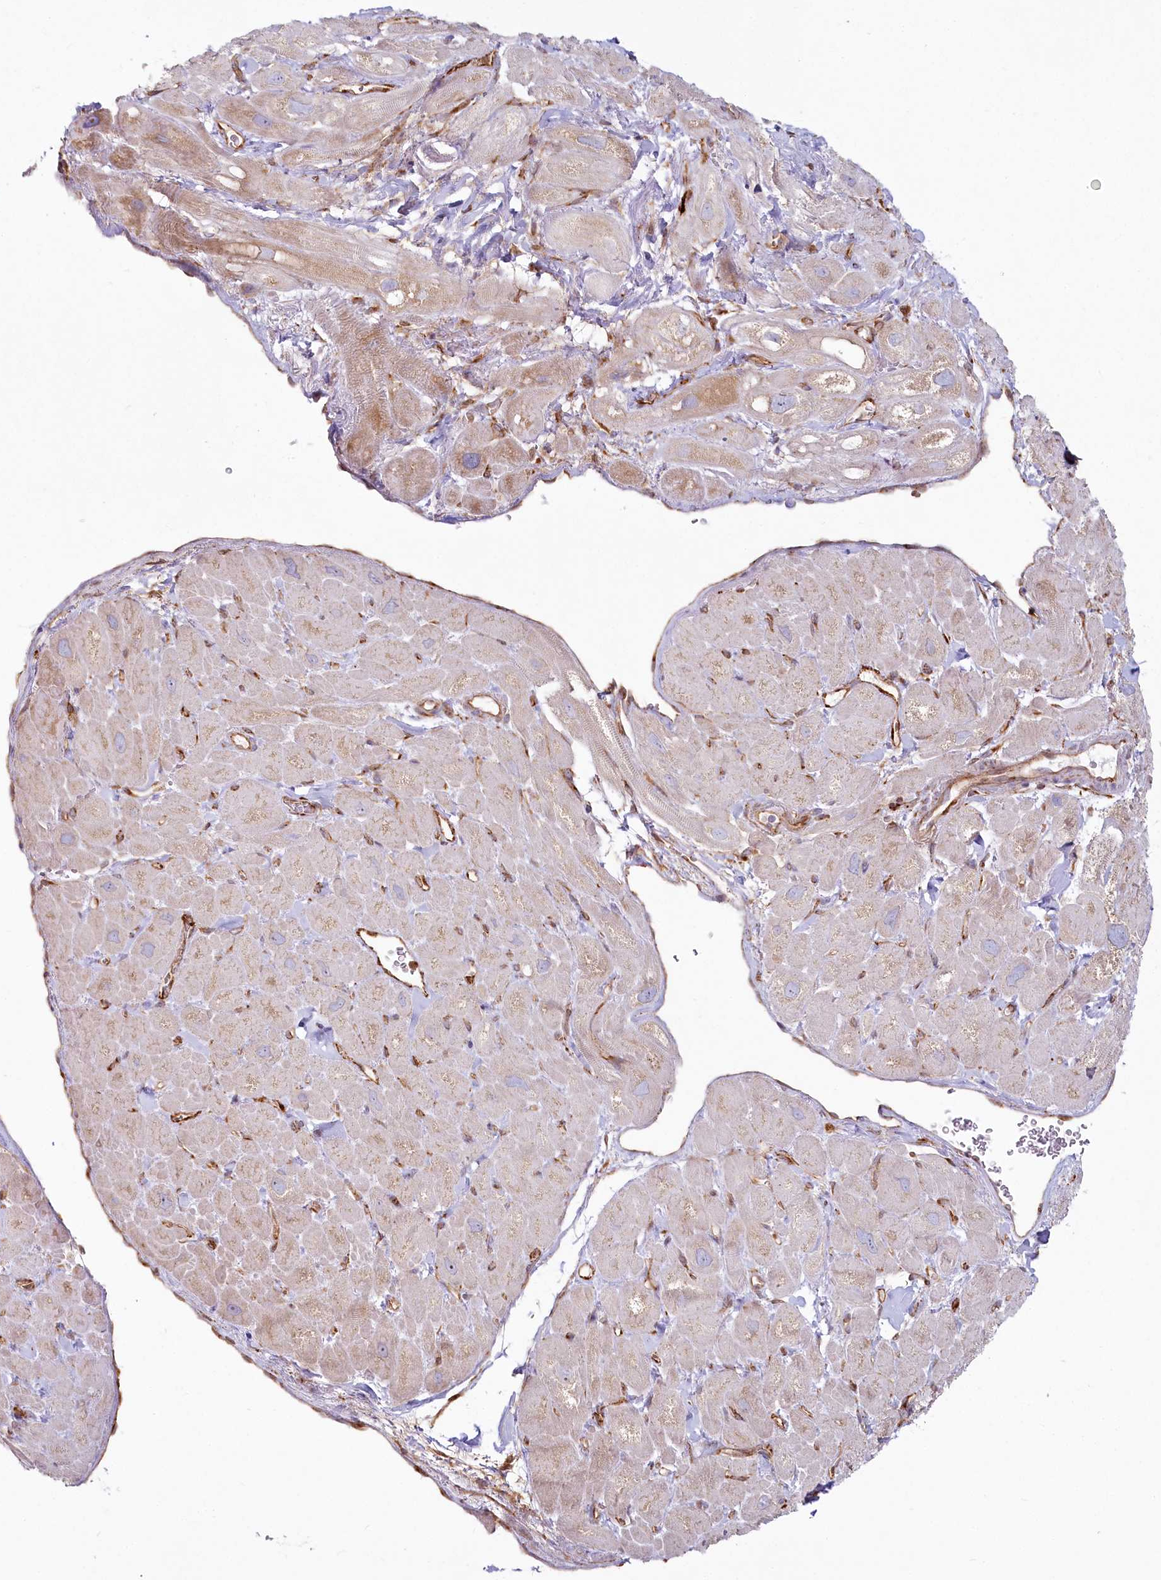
{"staining": {"intensity": "moderate", "quantity": "<25%", "location": "cytoplasmic/membranous"}, "tissue": "heart muscle", "cell_type": "Cardiomyocytes", "image_type": "normal", "snomed": [{"axis": "morphology", "description": "Normal tissue, NOS"}, {"axis": "topography", "description": "Heart"}], "caption": "Cardiomyocytes show low levels of moderate cytoplasmic/membranous expression in about <25% of cells in normal heart muscle.", "gene": "HARS2", "patient": {"sex": "male", "age": 49}}